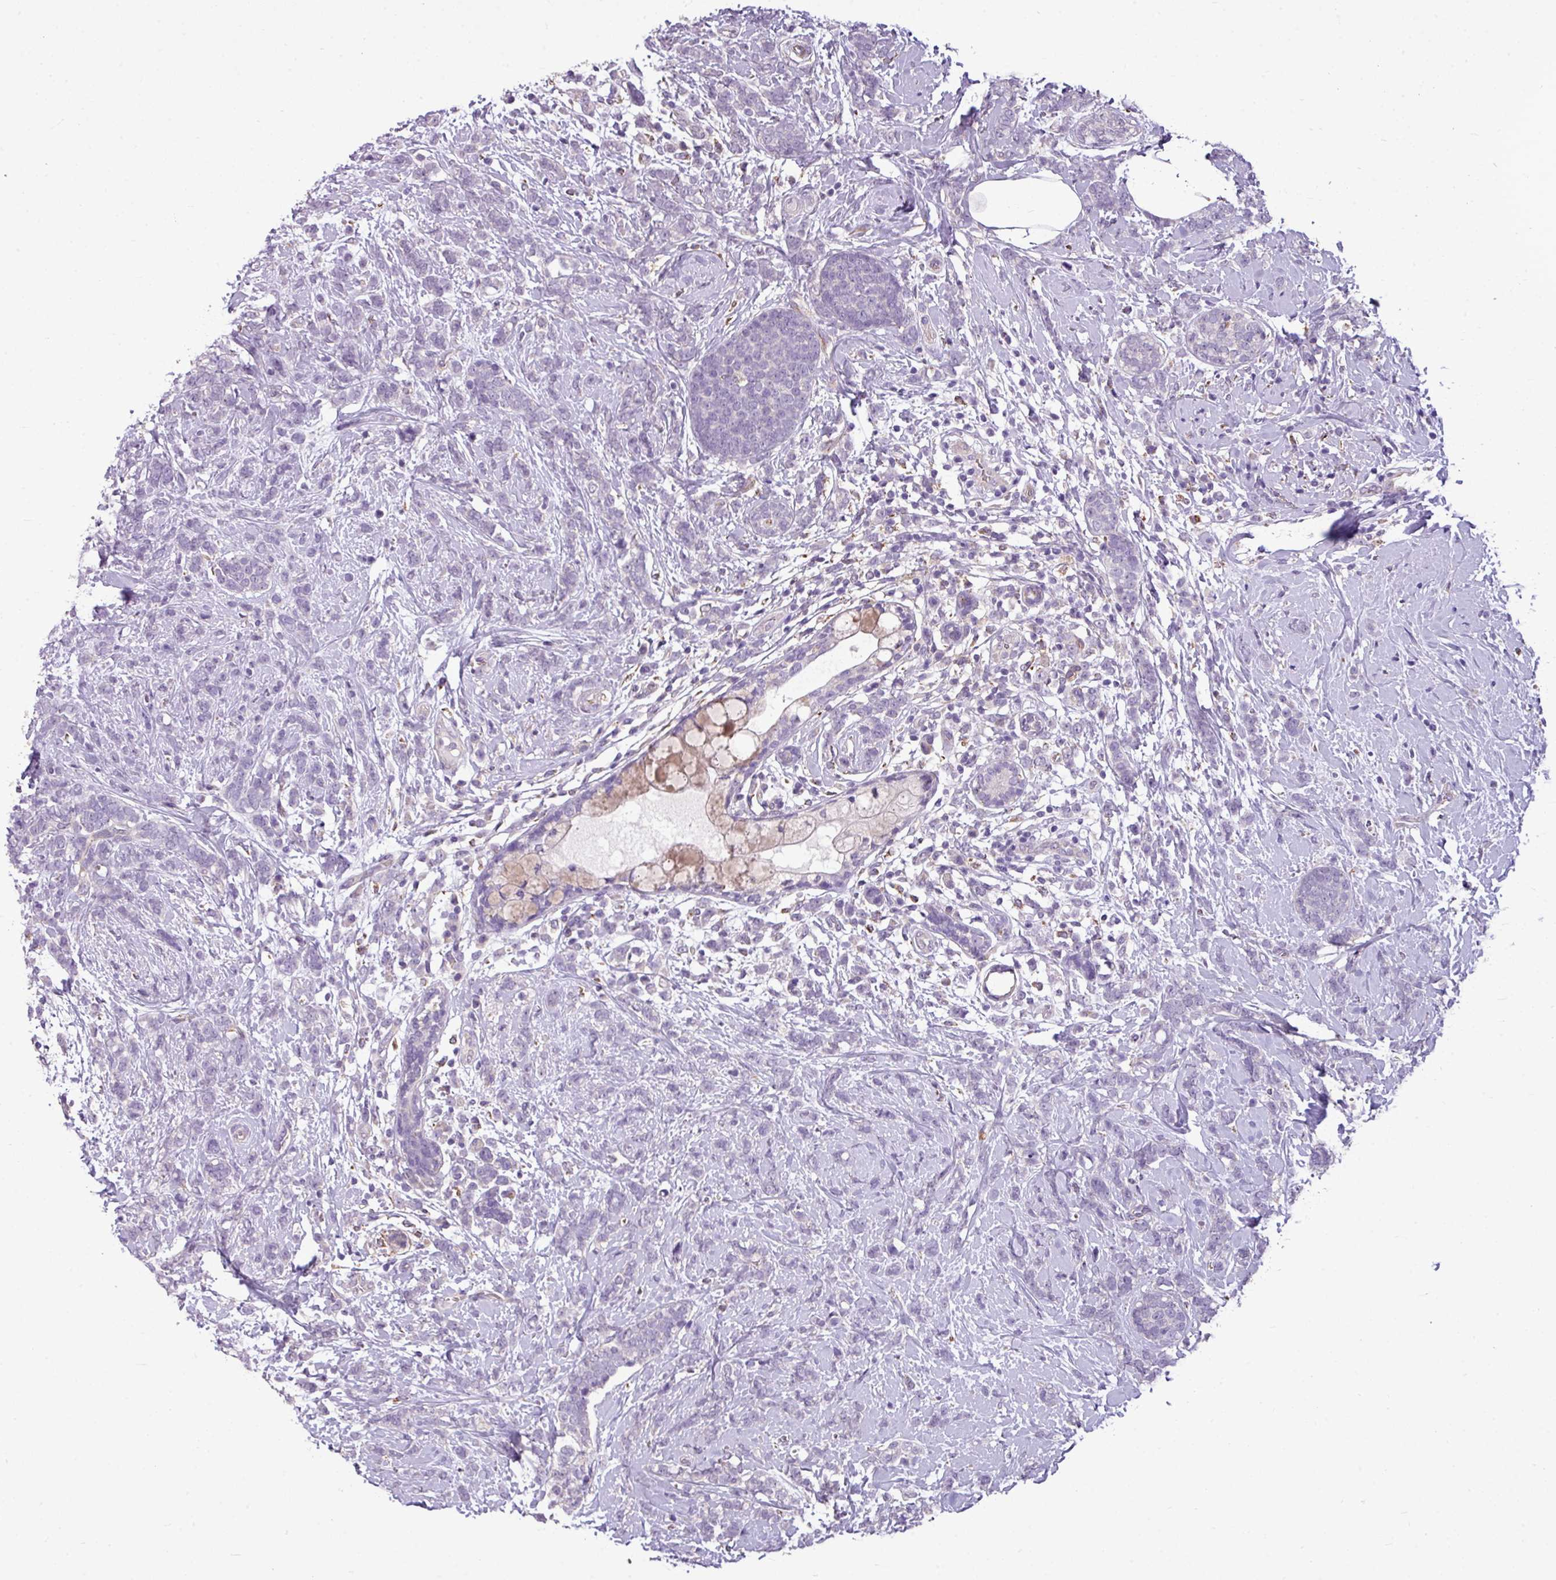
{"staining": {"intensity": "negative", "quantity": "none", "location": "none"}, "tissue": "breast cancer", "cell_type": "Tumor cells", "image_type": "cancer", "snomed": [{"axis": "morphology", "description": "Lobular carcinoma"}, {"axis": "topography", "description": "Breast"}], "caption": "Immunohistochemistry micrograph of neoplastic tissue: human breast lobular carcinoma stained with DAB (3,3'-diaminobenzidine) shows no significant protein positivity in tumor cells.", "gene": "ALDH2", "patient": {"sex": "female", "age": 58}}